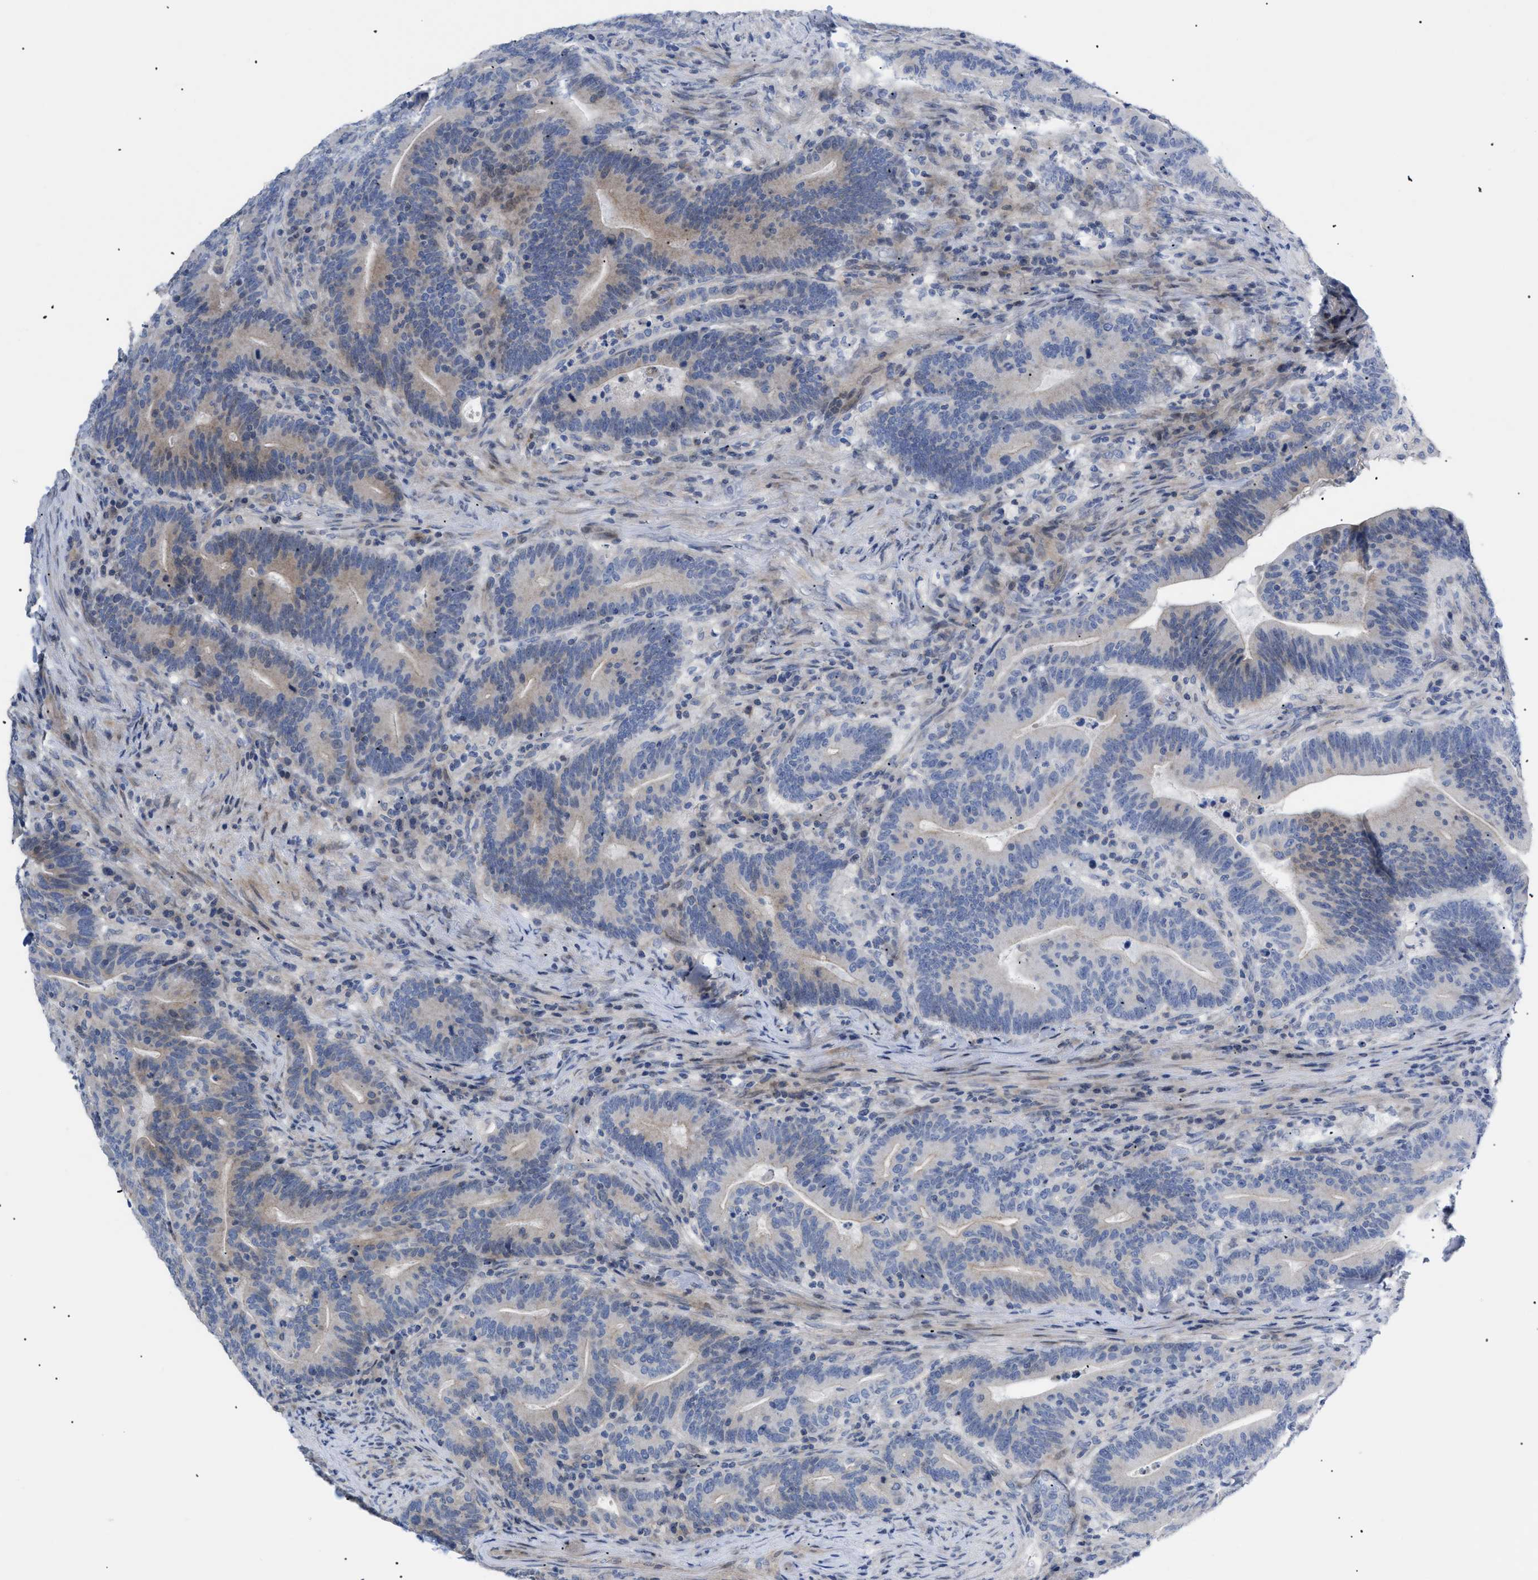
{"staining": {"intensity": "weak", "quantity": "25%-75%", "location": "cytoplasmic/membranous"}, "tissue": "colorectal cancer", "cell_type": "Tumor cells", "image_type": "cancer", "snomed": [{"axis": "morphology", "description": "Normal tissue, NOS"}, {"axis": "morphology", "description": "Adenocarcinoma, NOS"}, {"axis": "topography", "description": "Colon"}], "caption": "Colorectal cancer (adenocarcinoma) stained with DAB IHC demonstrates low levels of weak cytoplasmic/membranous positivity in about 25%-75% of tumor cells.", "gene": "CAV3", "patient": {"sex": "female", "age": 66}}